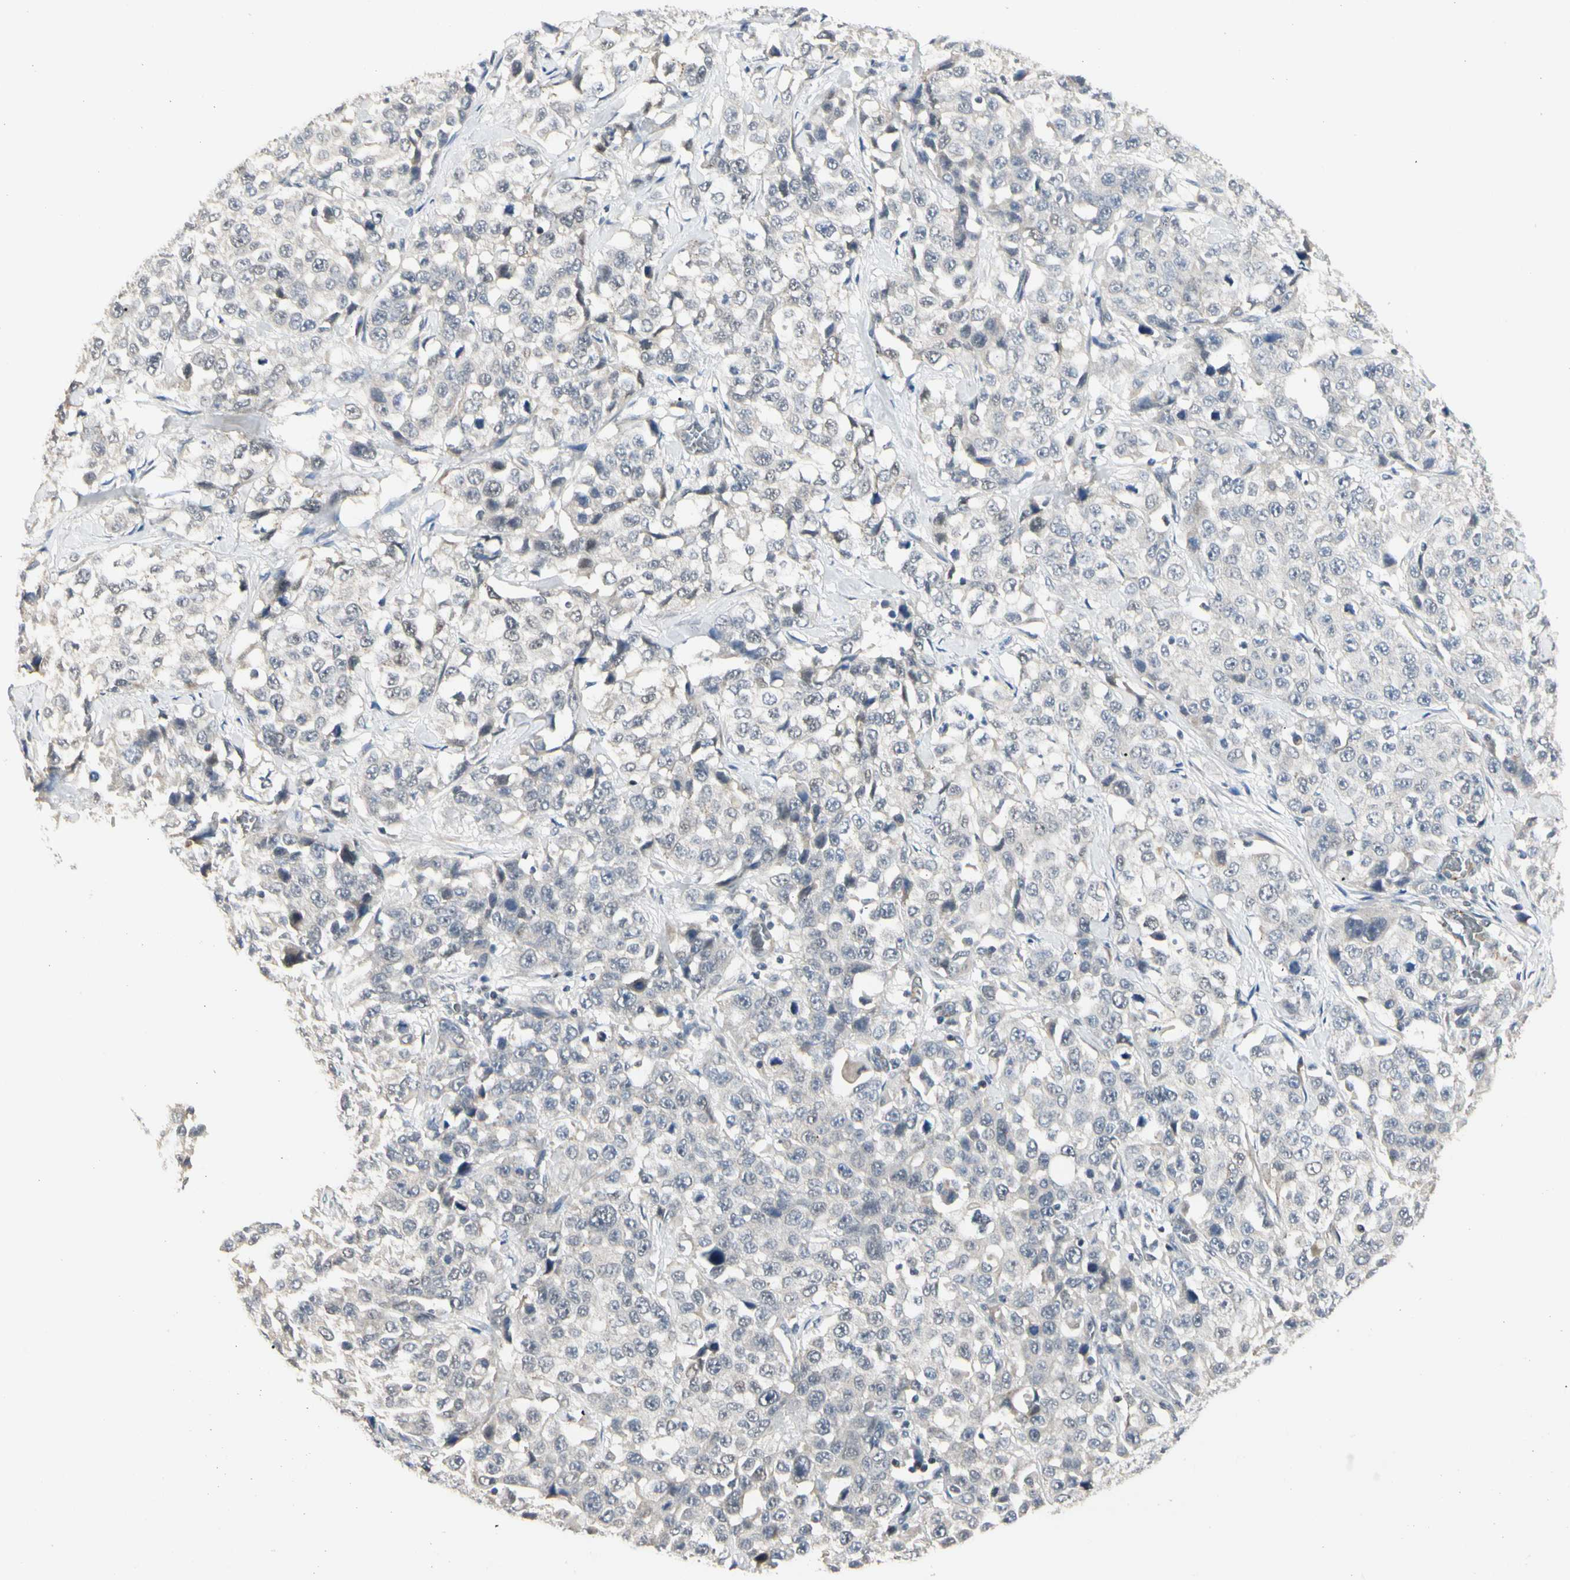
{"staining": {"intensity": "negative", "quantity": "none", "location": "none"}, "tissue": "stomach cancer", "cell_type": "Tumor cells", "image_type": "cancer", "snomed": [{"axis": "morphology", "description": "Normal tissue, NOS"}, {"axis": "morphology", "description": "Adenocarcinoma, NOS"}, {"axis": "topography", "description": "Stomach"}], "caption": "Tumor cells are negative for brown protein staining in stomach cancer (adenocarcinoma).", "gene": "GREM1", "patient": {"sex": "male", "age": 48}}